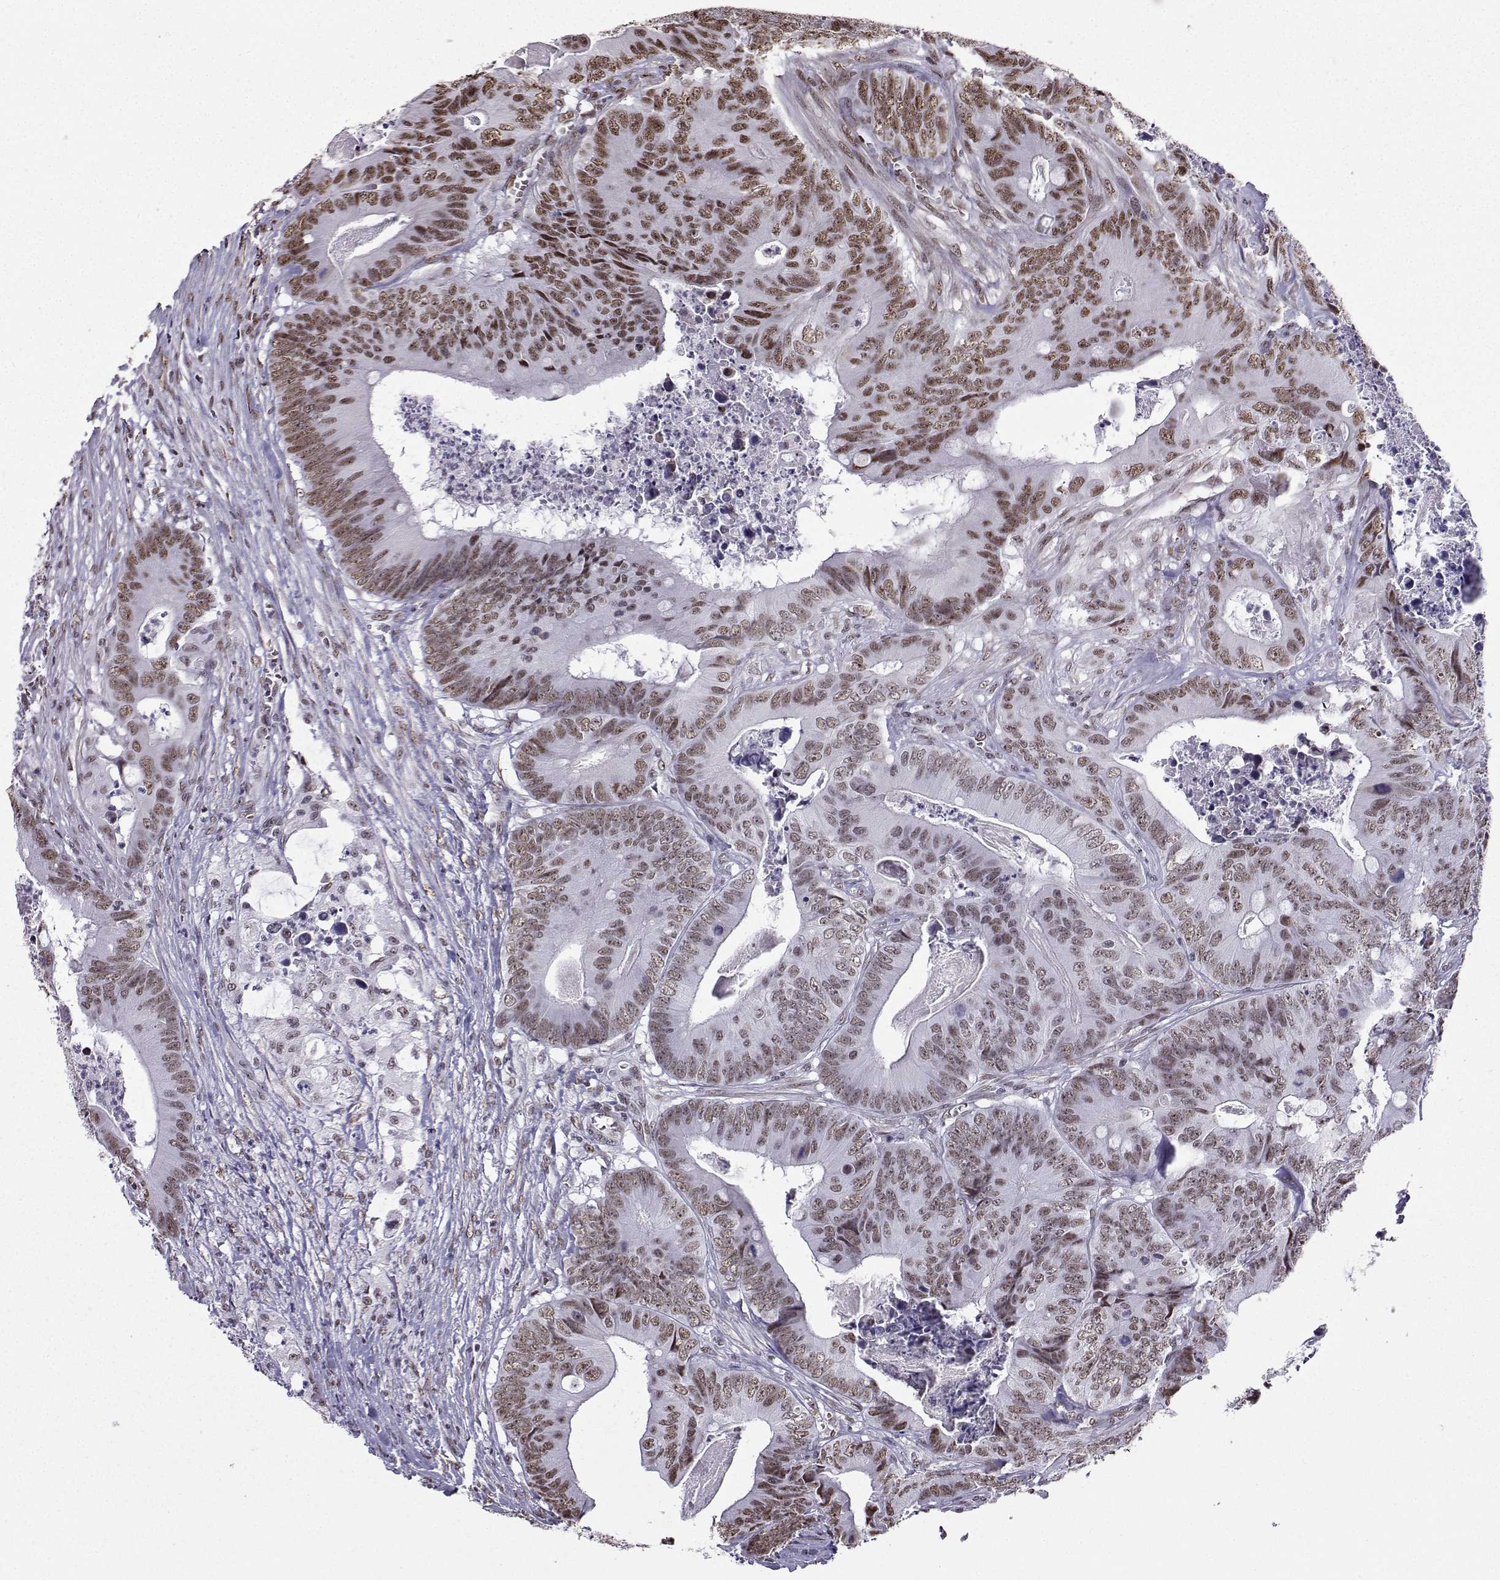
{"staining": {"intensity": "moderate", "quantity": "25%-75%", "location": "nuclear"}, "tissue": "colorectal cancer", "cell_type": "Tumor cells", "image_type": "cancer", "snomed": [{"axis": "morphology", "description": "Adenocarcinoma, NOS"}, {"axis": "topography", "description": "Colon"}], "caption": "IHC image of neoplastic tissue: colorectal cancer (adenocarcinoma) stained using immunohistochemistry displays medium levels of moderate protein expression localized specifically in the nuclear of tumor cells, appearing as a nuclear brown color.", "gene": "CCNK", "patient": {"sex": "male", "age": 84}}